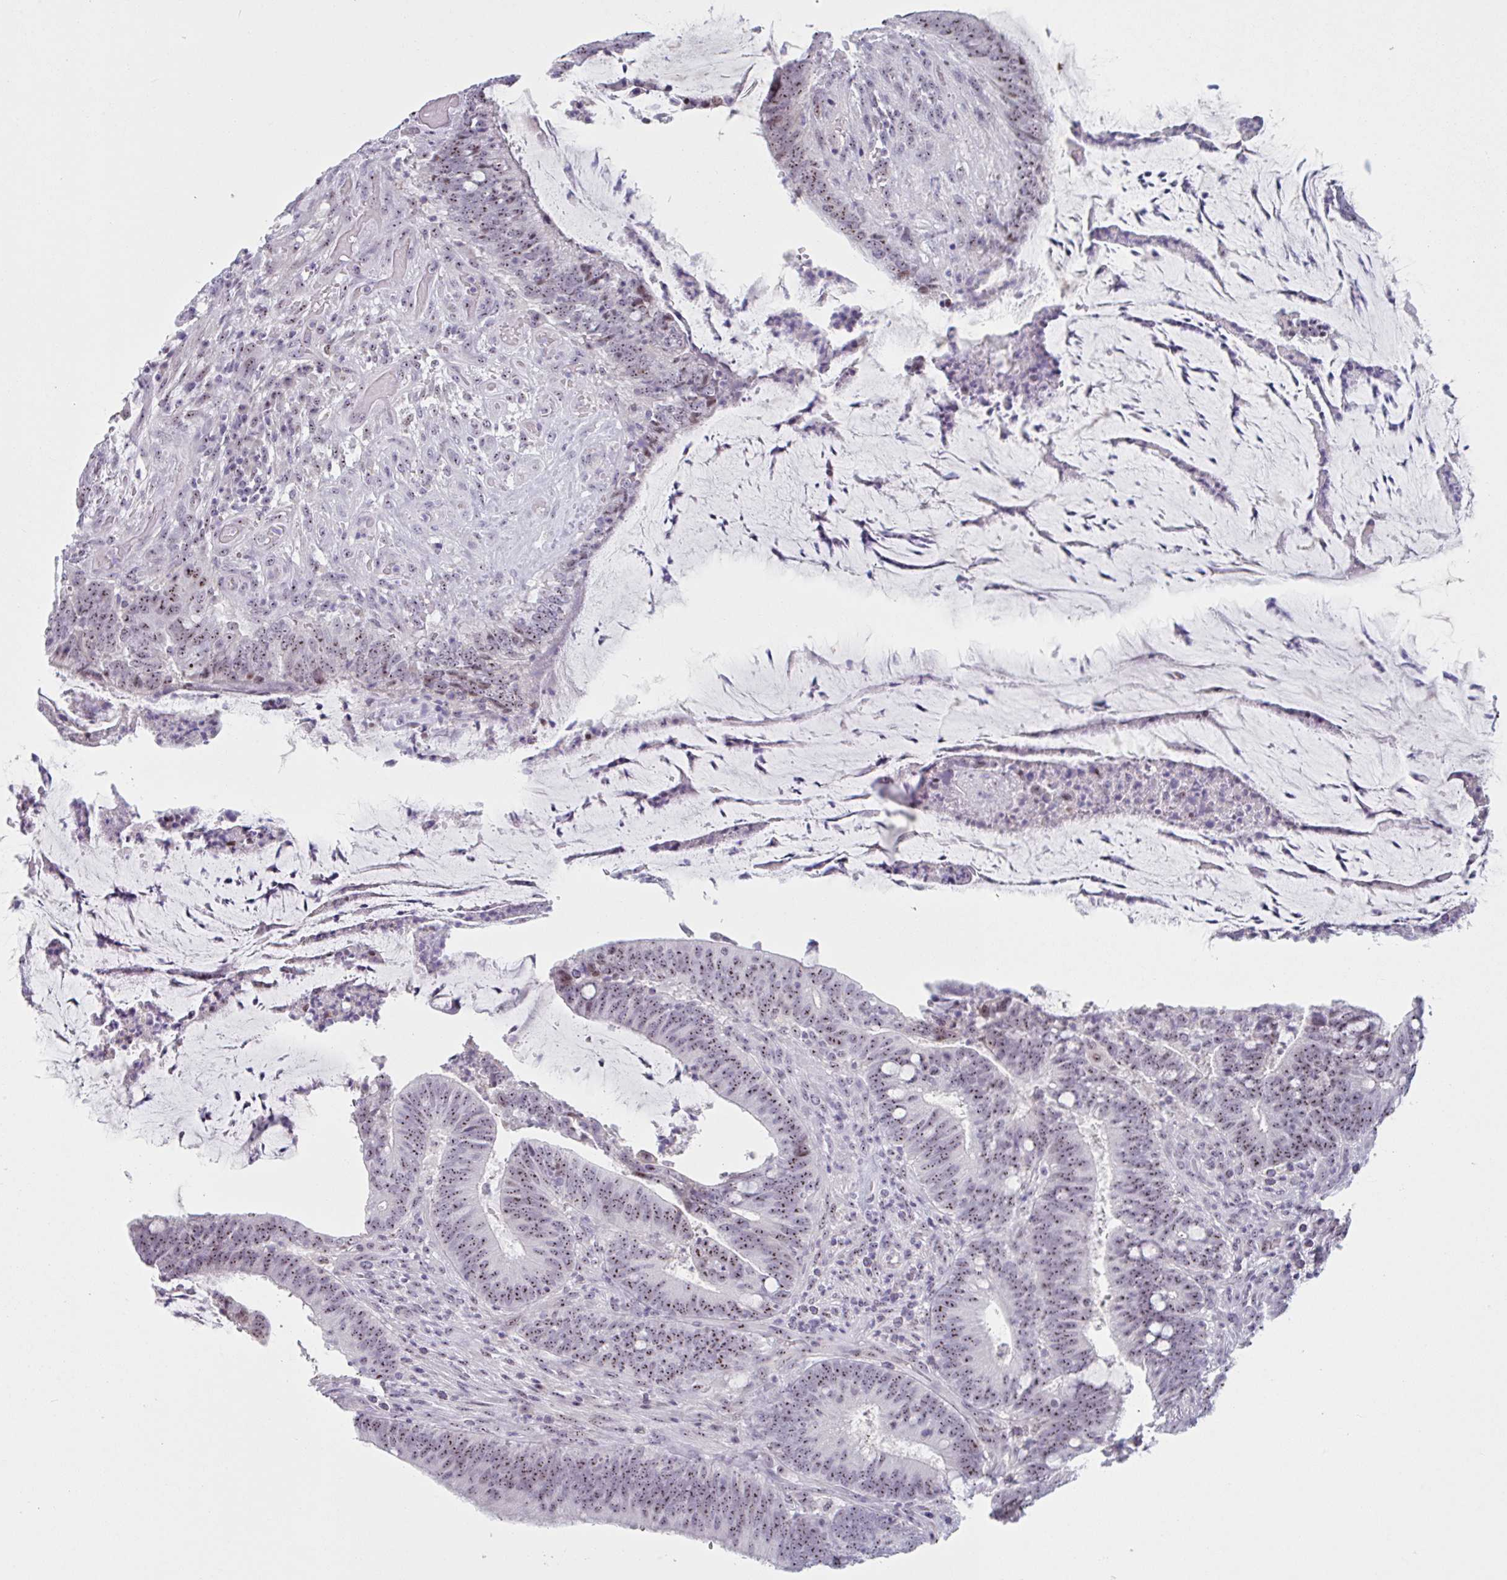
{"staining": {"intensity": "moderate", "quantity": ">75%", "location": "nuclear"}, "tissue": "colorectal cancer", "cell_type": "Tumor cells", "image_type": "cancer", "snomed": [{"axis": "morphology", "description": "Adenocarcinoma, NOS"}, {"axis": "topography", "description": "Colon"}], "caption": "This micrograph exhibits immunohistochemistry staining of human colorectal adenocarcinoma, with medium moderate nuclear expression in approximately >75% of tumor cells.", "gene": "LENG9", "patient": {"sex": "female", "age": 43}}